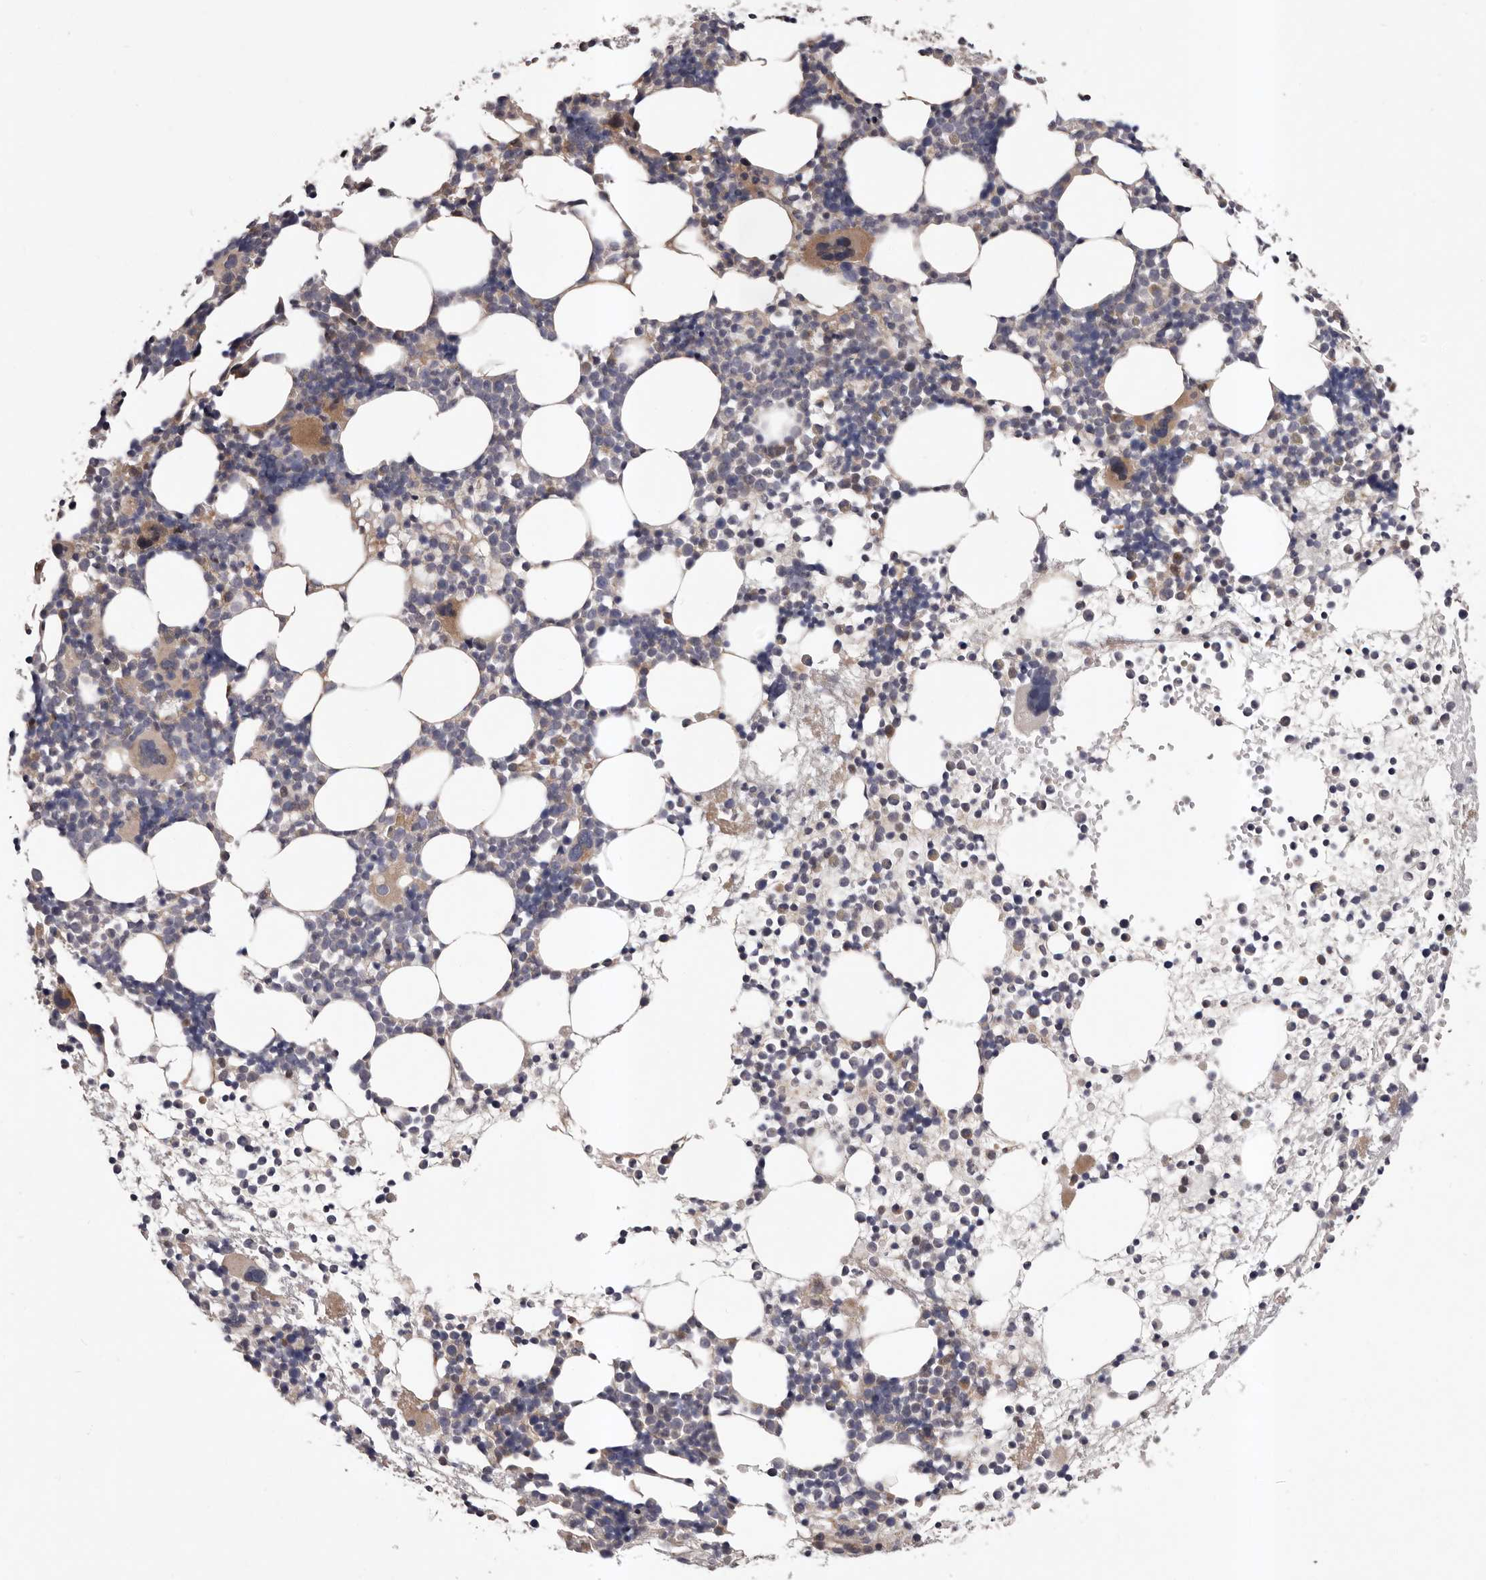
{"staining": {"intensity": "moderate", "quantity": "<25%", "location": "cytoplasmic/membranous"}, "tissue": "bone marrow", "cell_type": "Hematopoietic cells", "image_type": "normal", "snomed": [{"axis": "morphology", "description": "Normal tissue, NOS"}, {"axis": "topography", "description": "Bone marrow"}], "caption": "Immunohistochemical staining of benign human bone marrow shows low levels of moderate cytoplasmic/membranous positivity in about <25% of hematopoietic cells. The staining was performed using DAB (3,3'-diaminobenzidine), with brown indicating positive protein expression. Nuclei are stained blue with hematoxylin.", "gene": "PRKD1", "patient": {"sex": "female", "age": 57}}